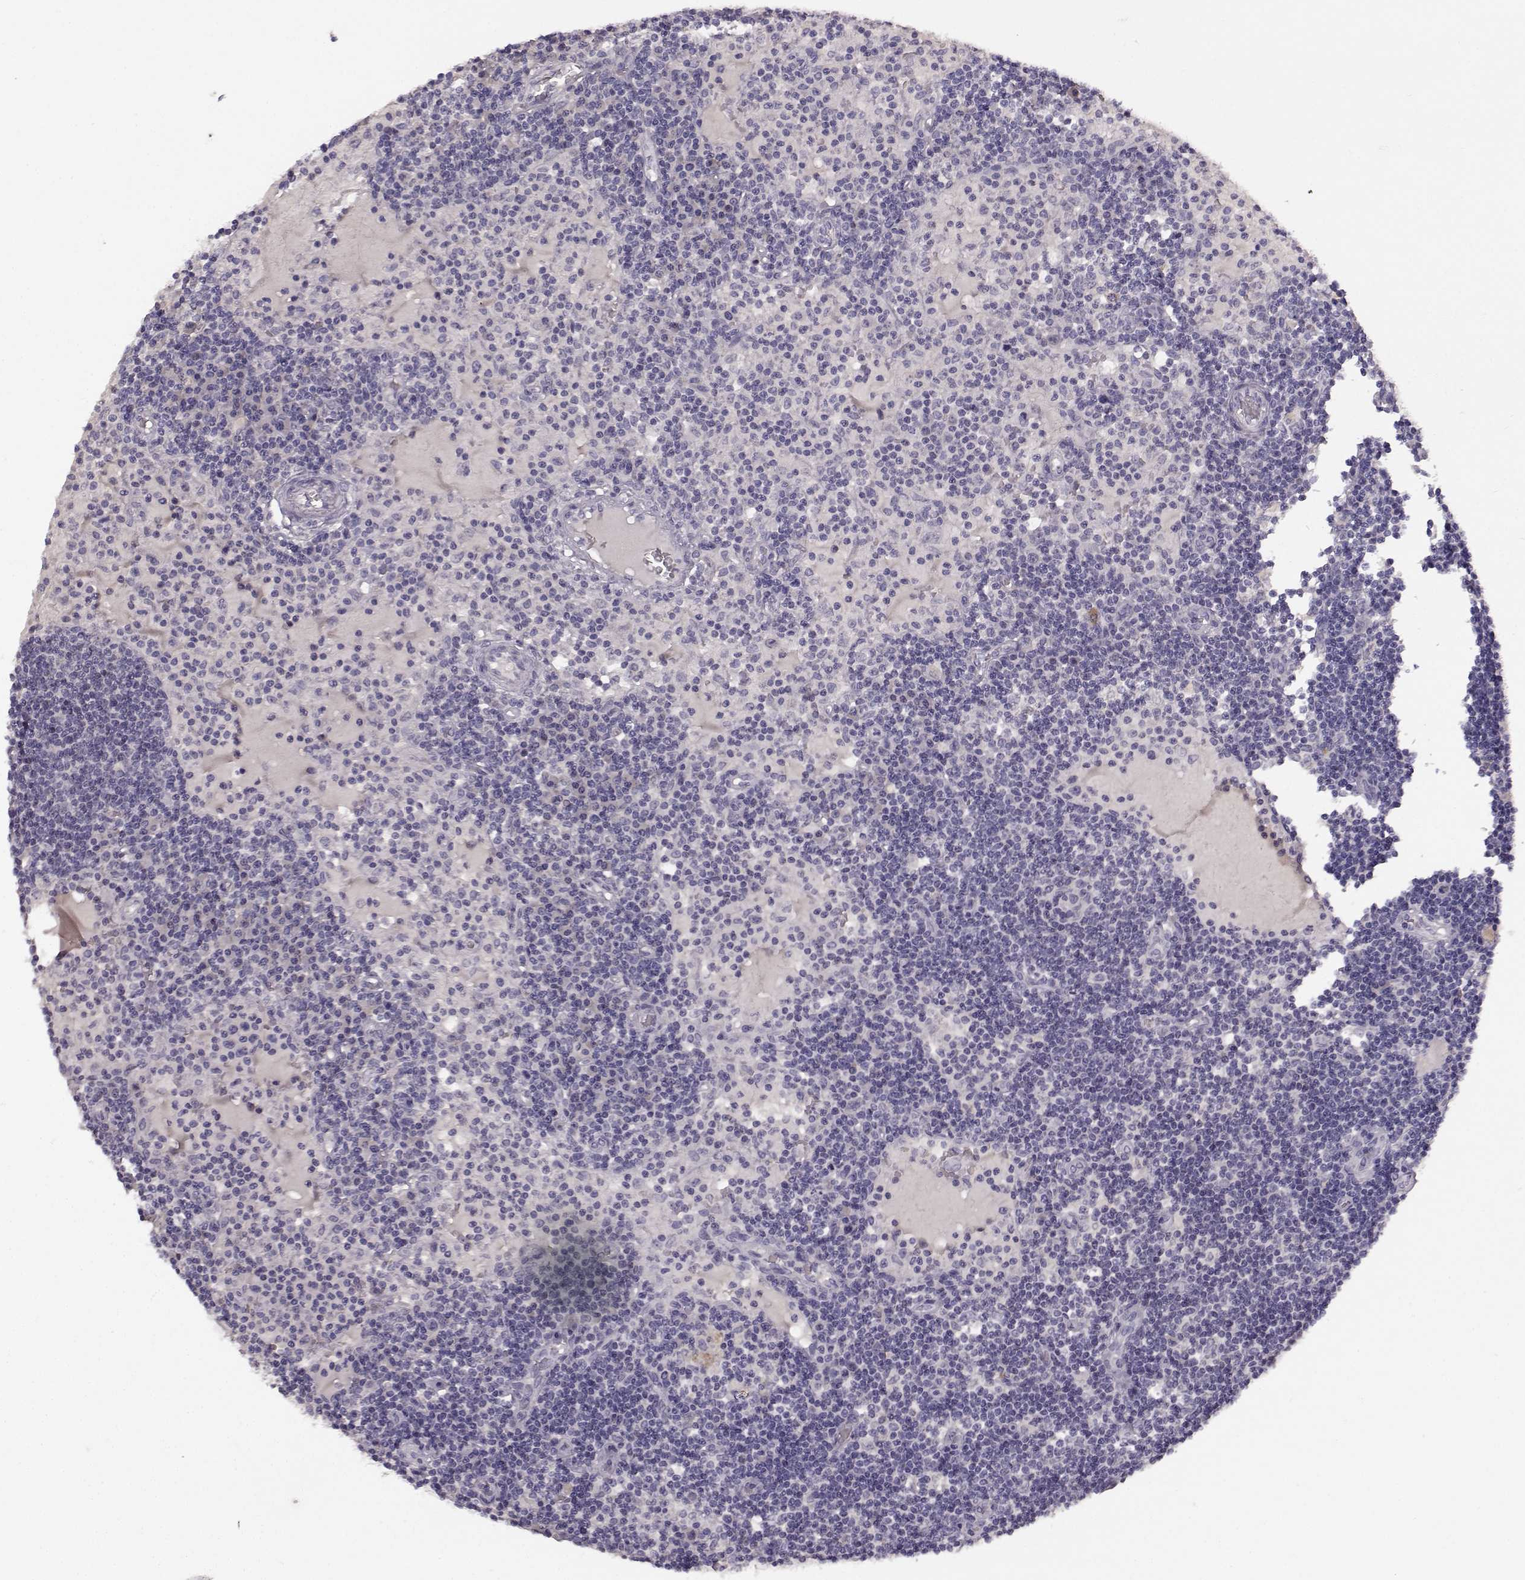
{"staining": {"intensity": "negative", "quantity": "none", "location": "none"}, "tissue": "lymph node", "cell_type": "Germinal center cells", "image_type": "normal", "snomed": [{"axis": "morphology", "description": "Normal tissue, NOS"}, {"axis": "topography", "description": "Lymph node"}], "caption": "Lymph node stained for a protein using immunohistochemistry (IHC) reveals no positivity germinal center cells.", "gene": "BFSP2", "patient": {"sex": "female", "age": 72}}